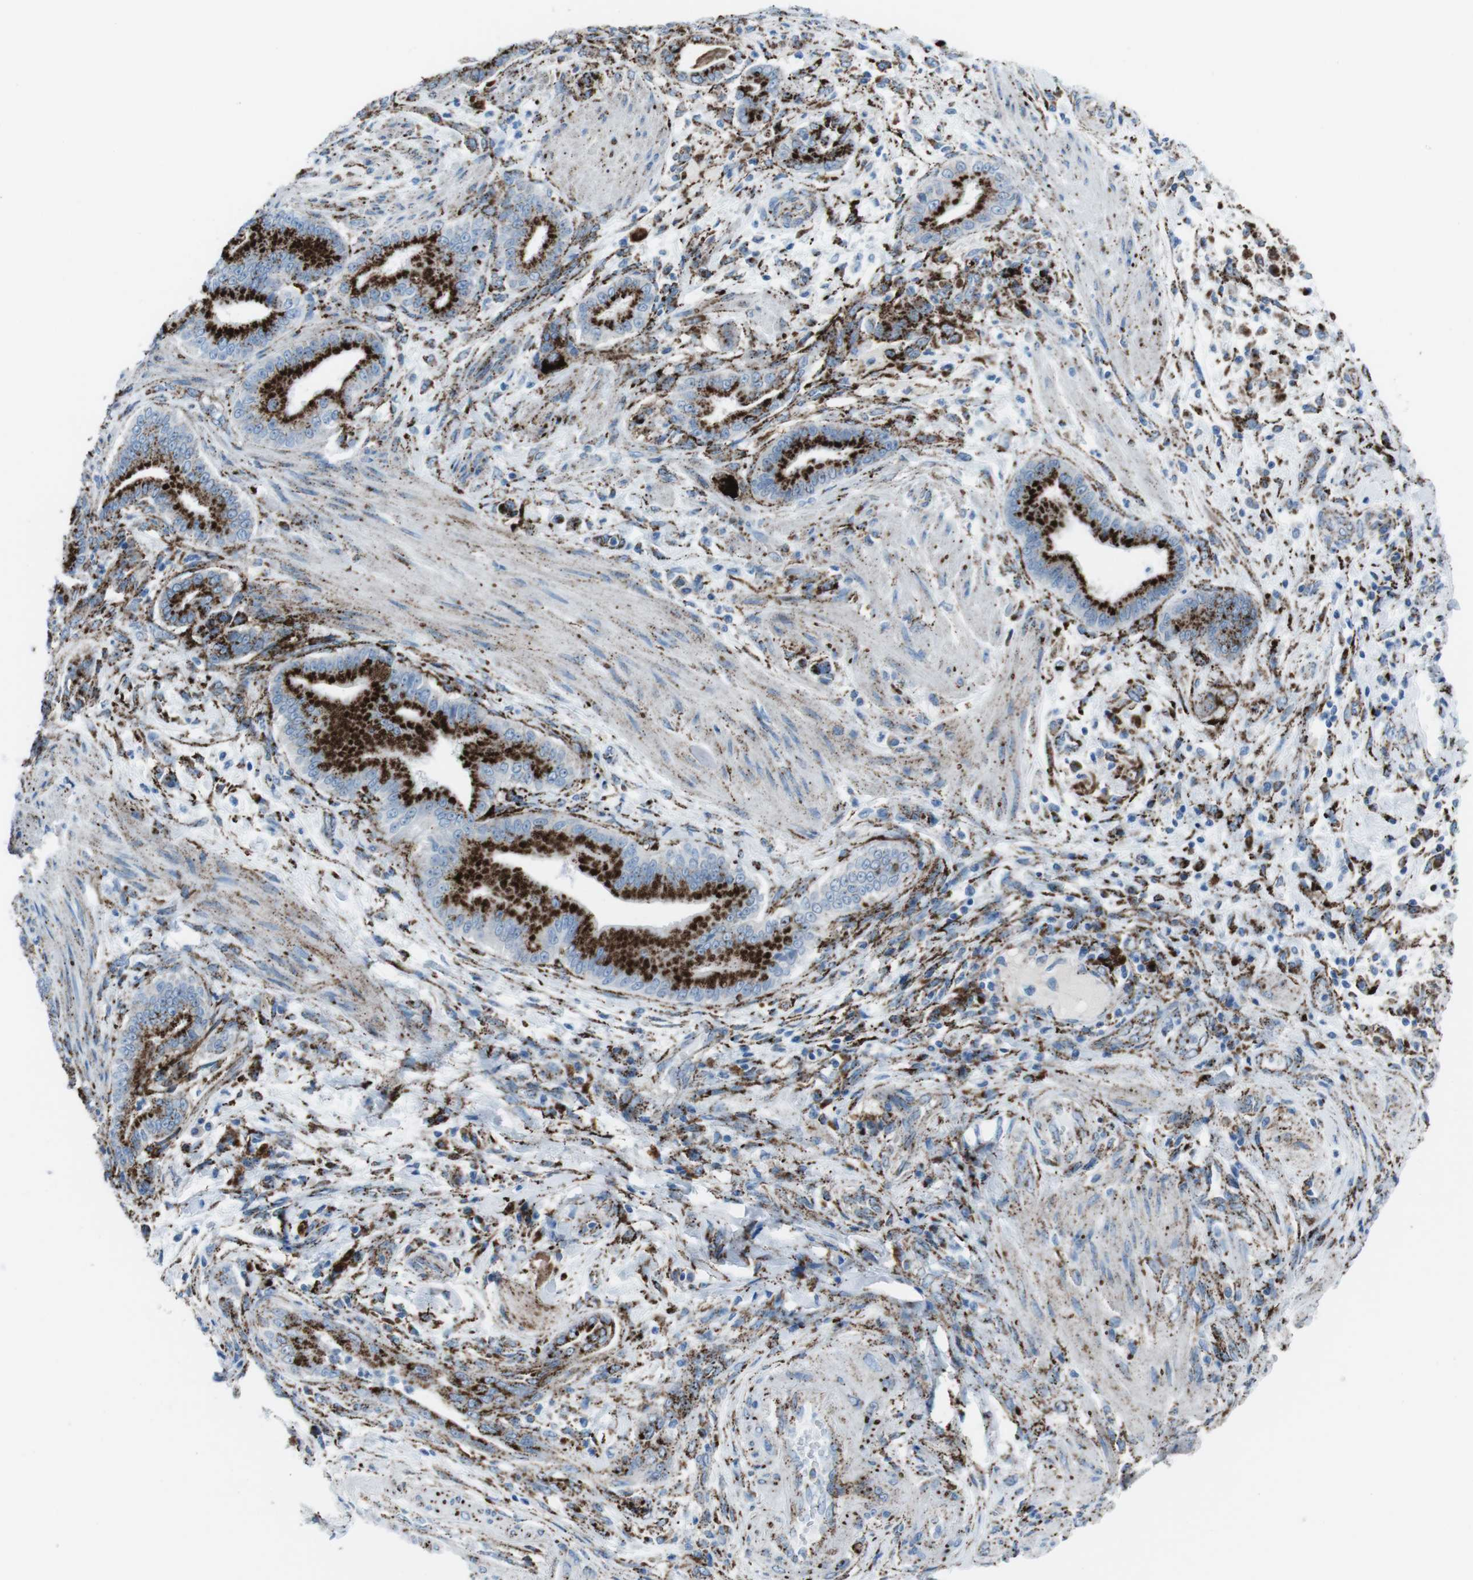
{"staining": {"intensity": "strong", "quantity": ">75%", "location": "cytoplasmic/membranous"}, "tissue": "pancreatic cancer", "cell_type": "Tumor cells", "image_type": "cancer", "snomed": [{"axis": "morphology", "description": "Normal tissue, NOS"}, {"axis": "morphology", "description": "Adenocarcinoma, NOS"}, {"axis": "topography", "description": "Pancreas"}], "caption": "High-magnification brightfield microscopy of adenocarcinoma (pancreatic) stained with DAB (brown) and counterstained with hematoxylin (blue). tumor cells exhibit strong cytoplasmic/membranous expression is identified in about>75% of cells. (IHC, brightfield microscopy, high magnification).", "gene": "SCARB2", "patient": {"sex": "male", "age": 63}}